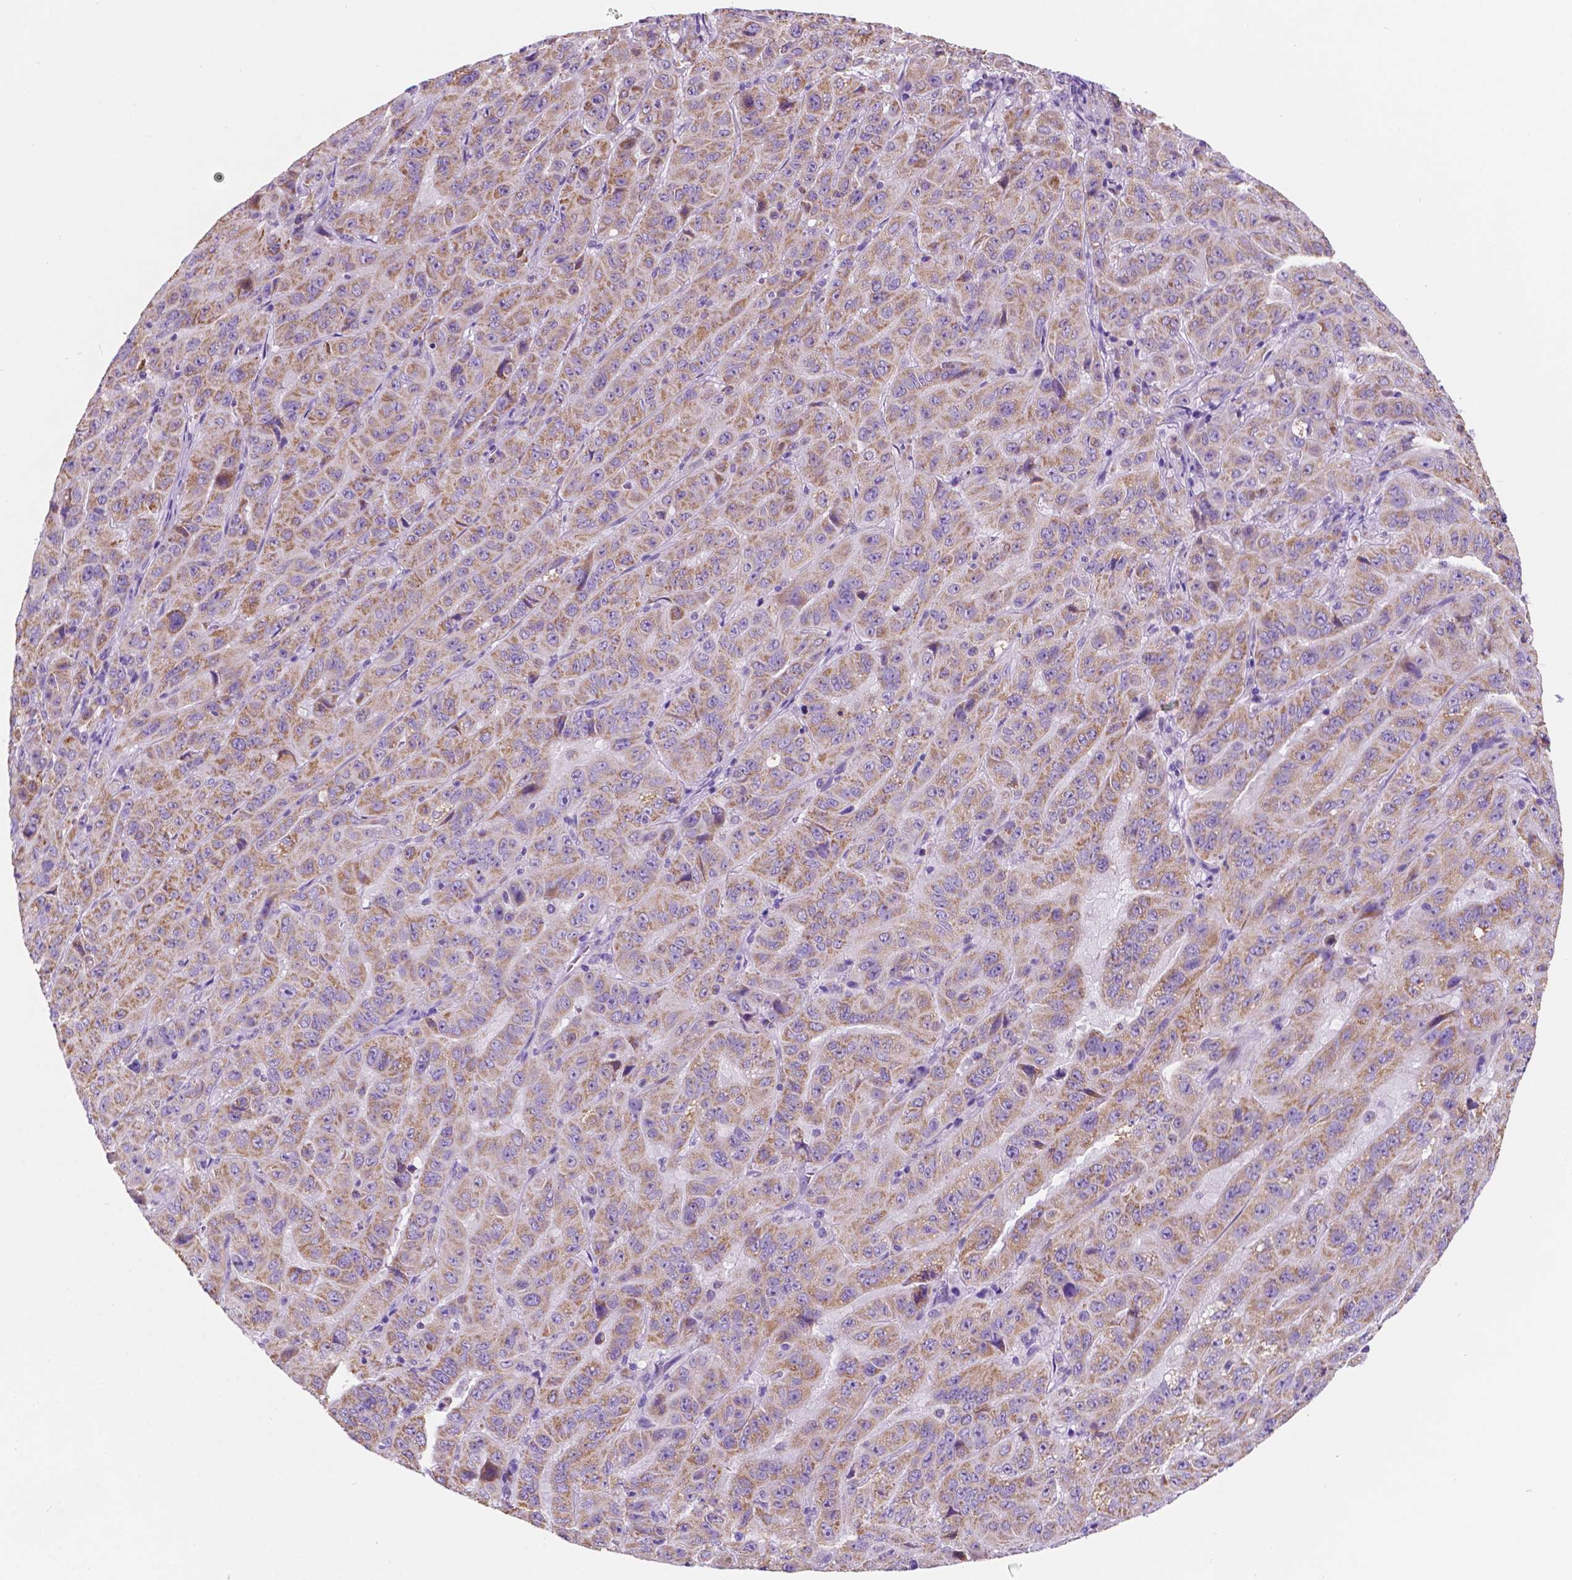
{"staining": {"intensity": "moderate", "quantity": "25%-75%", "location": "cytoplasmic/membranous"}, "tissue": "pancreatic cancer", "cell_type": "Tumor cells", "image_type": "cancer", "snomed": [{"axis": "morphology", "description": "Adenocarcinoma, NOS"}, {"axis": "topography", "description": "Pancreas"}], "caption": "Immunohistochemistry of human pancreatic adenocarcinoma demonstrates medium levels of moderate cytoplasmic/membranous staining in approximately 25%-75% of tumor cells.", "gene": "TRPV5", "patient": {"sex": "male", "age": 63}}